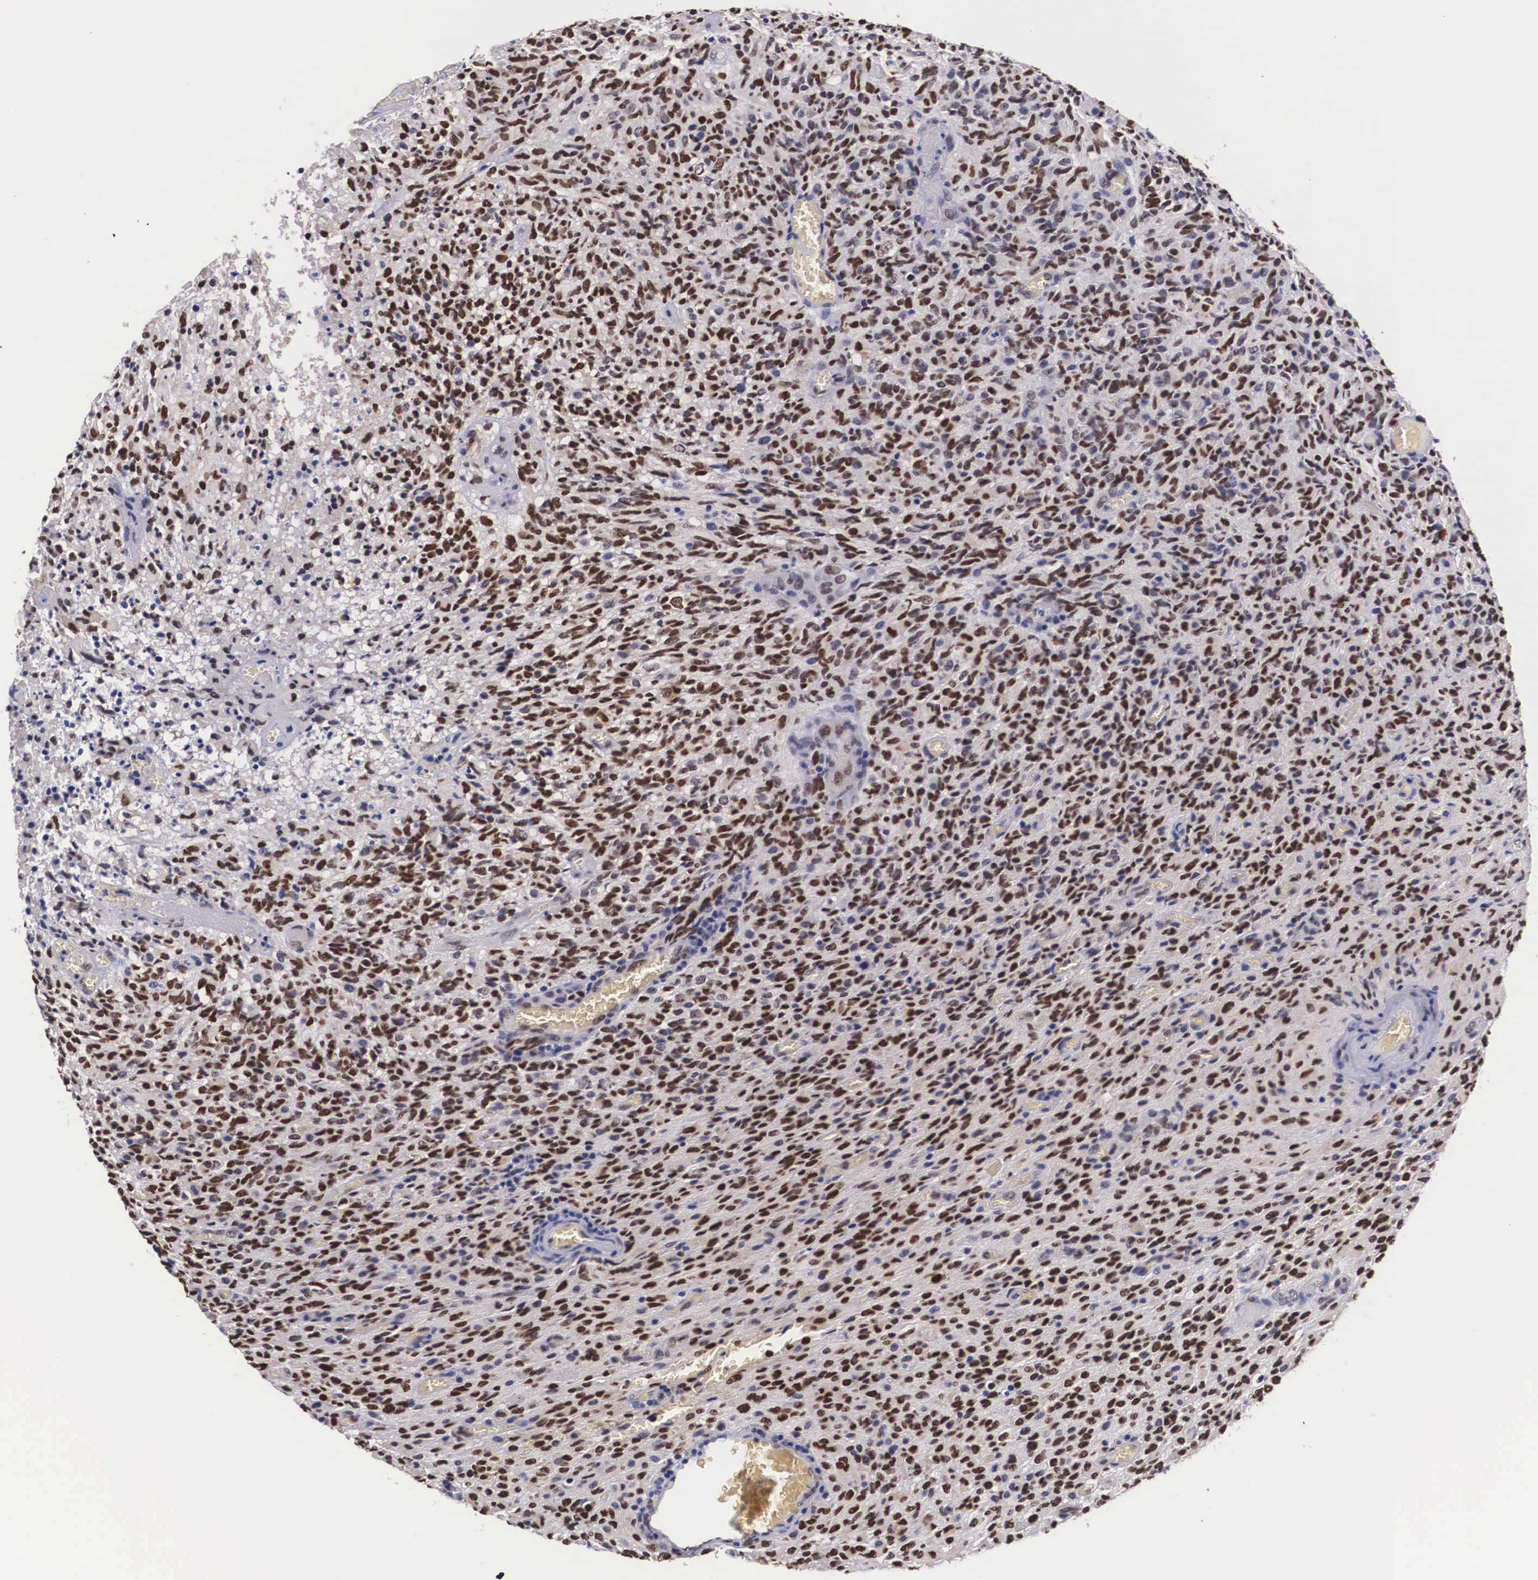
{"staining": {"intensity": "strong", "quantity": ">75%", "location": "nuclear"}, "tissue": "glioma", "cell_type": "Tumor cells", "image_type": "cancer", "snomed": [{"axis": "morphology", "description": "Glioma, malignant, High grade"}, {"axis": "topography", "description": "Brain"}], "caption": "Glioma was stained to show a protein in brown. There is high levels of strong nuclear positivity in approximately >75% of tumor cells.", "gene": "KHDRBS3", "patient": {"sex": "male", "age": 56}}